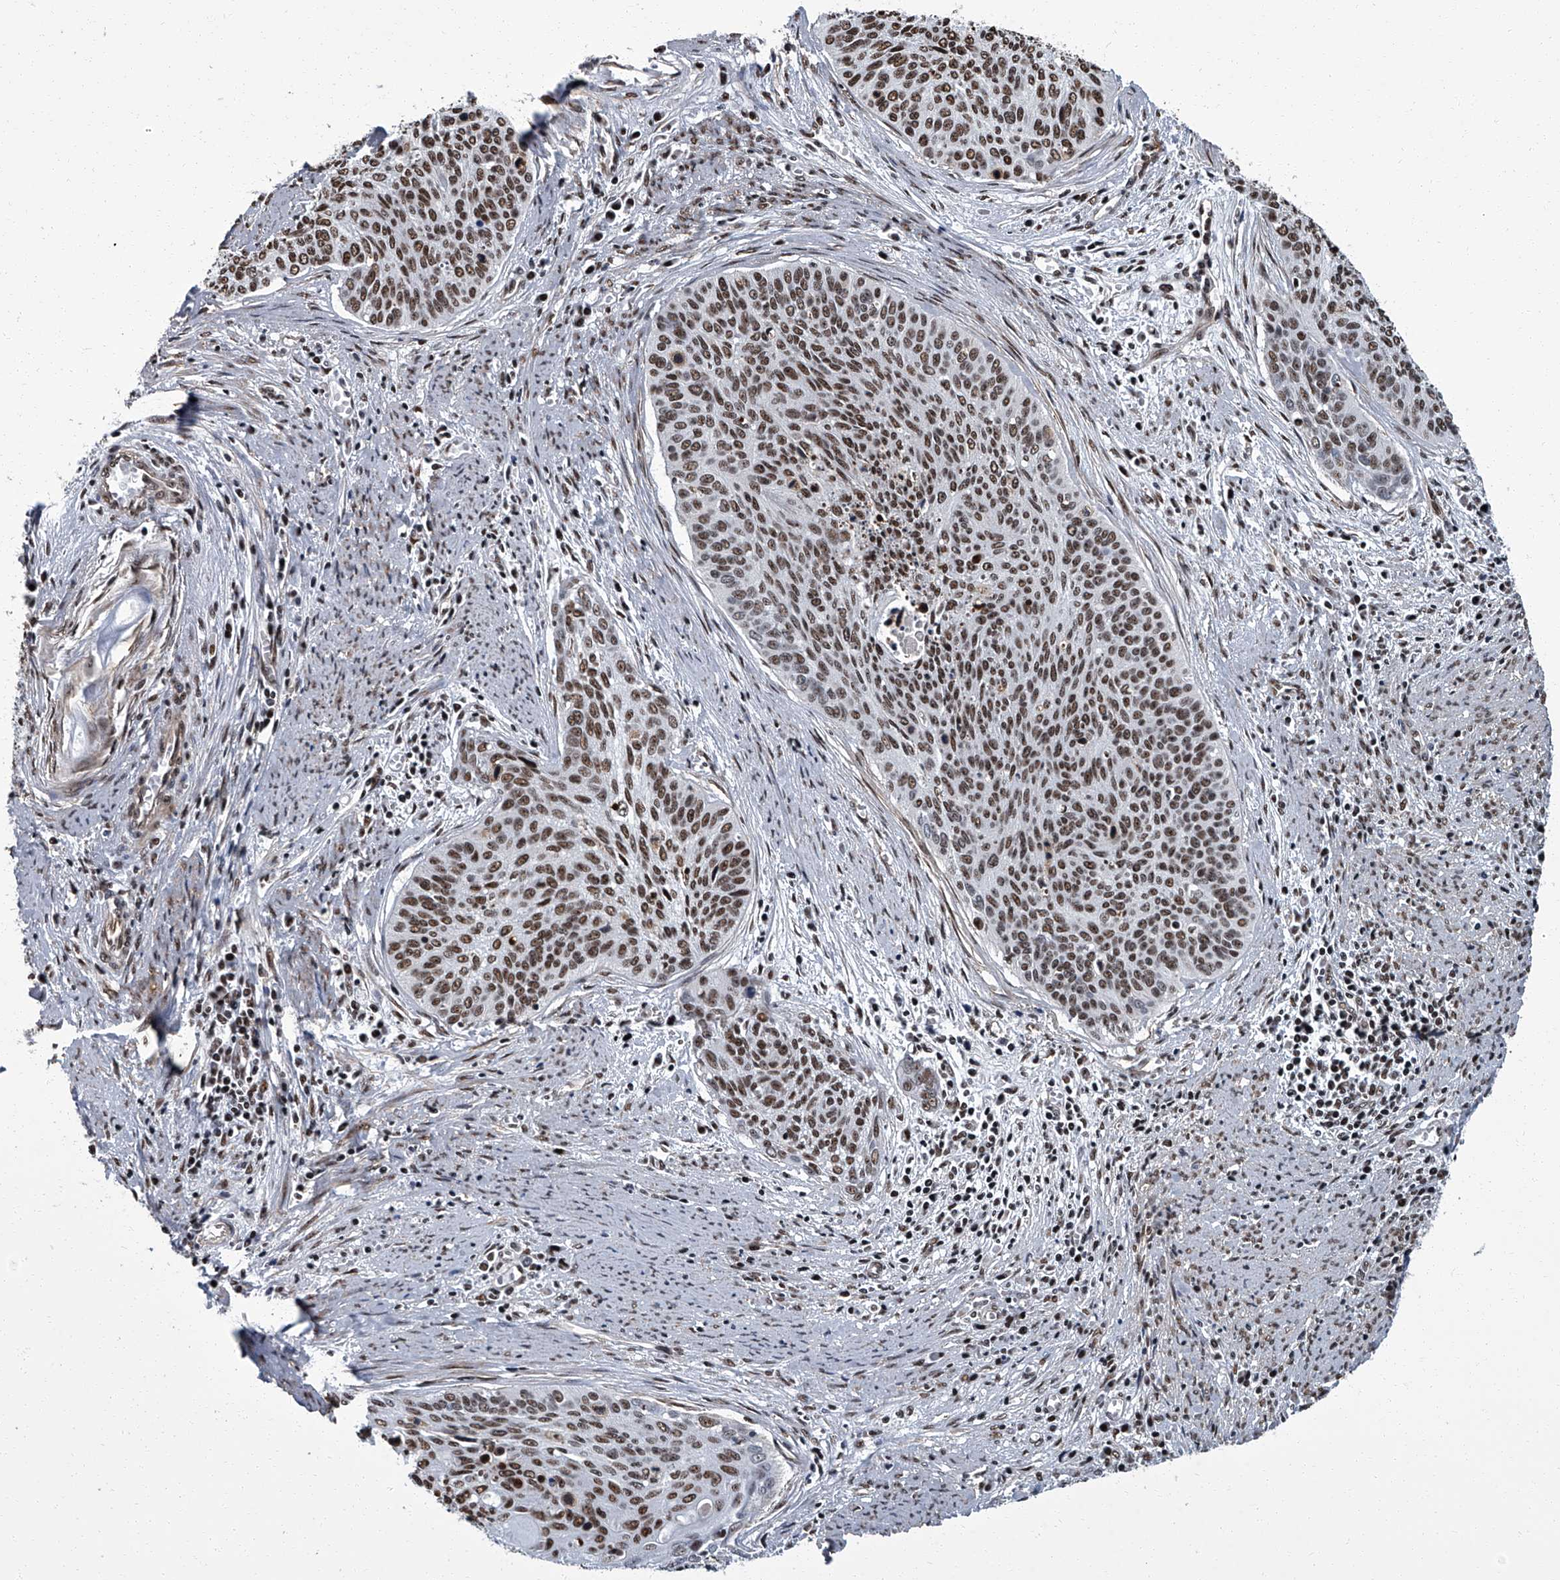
{"staining": {"intensity": "moderate", "quantity": ">75%", "location": "nuclear"}, "tissue": "cervical cancer", "cell_type": "Tumor cells", "image_type": "cancer", "snomed": [{"axis": "morphology", "description": "Squamous cell carcinoma, NOS"}, {"axis": "topography", "description": "Cervix"}], "caption": "Immunohistochemical staining of human cervical squamous cell carcinoma exhibits moderate nuclear protein staining in approximately >75% of tumor cells.", "gene": "ZNF518B", "patient": {"sex": "female", "age": 55}}